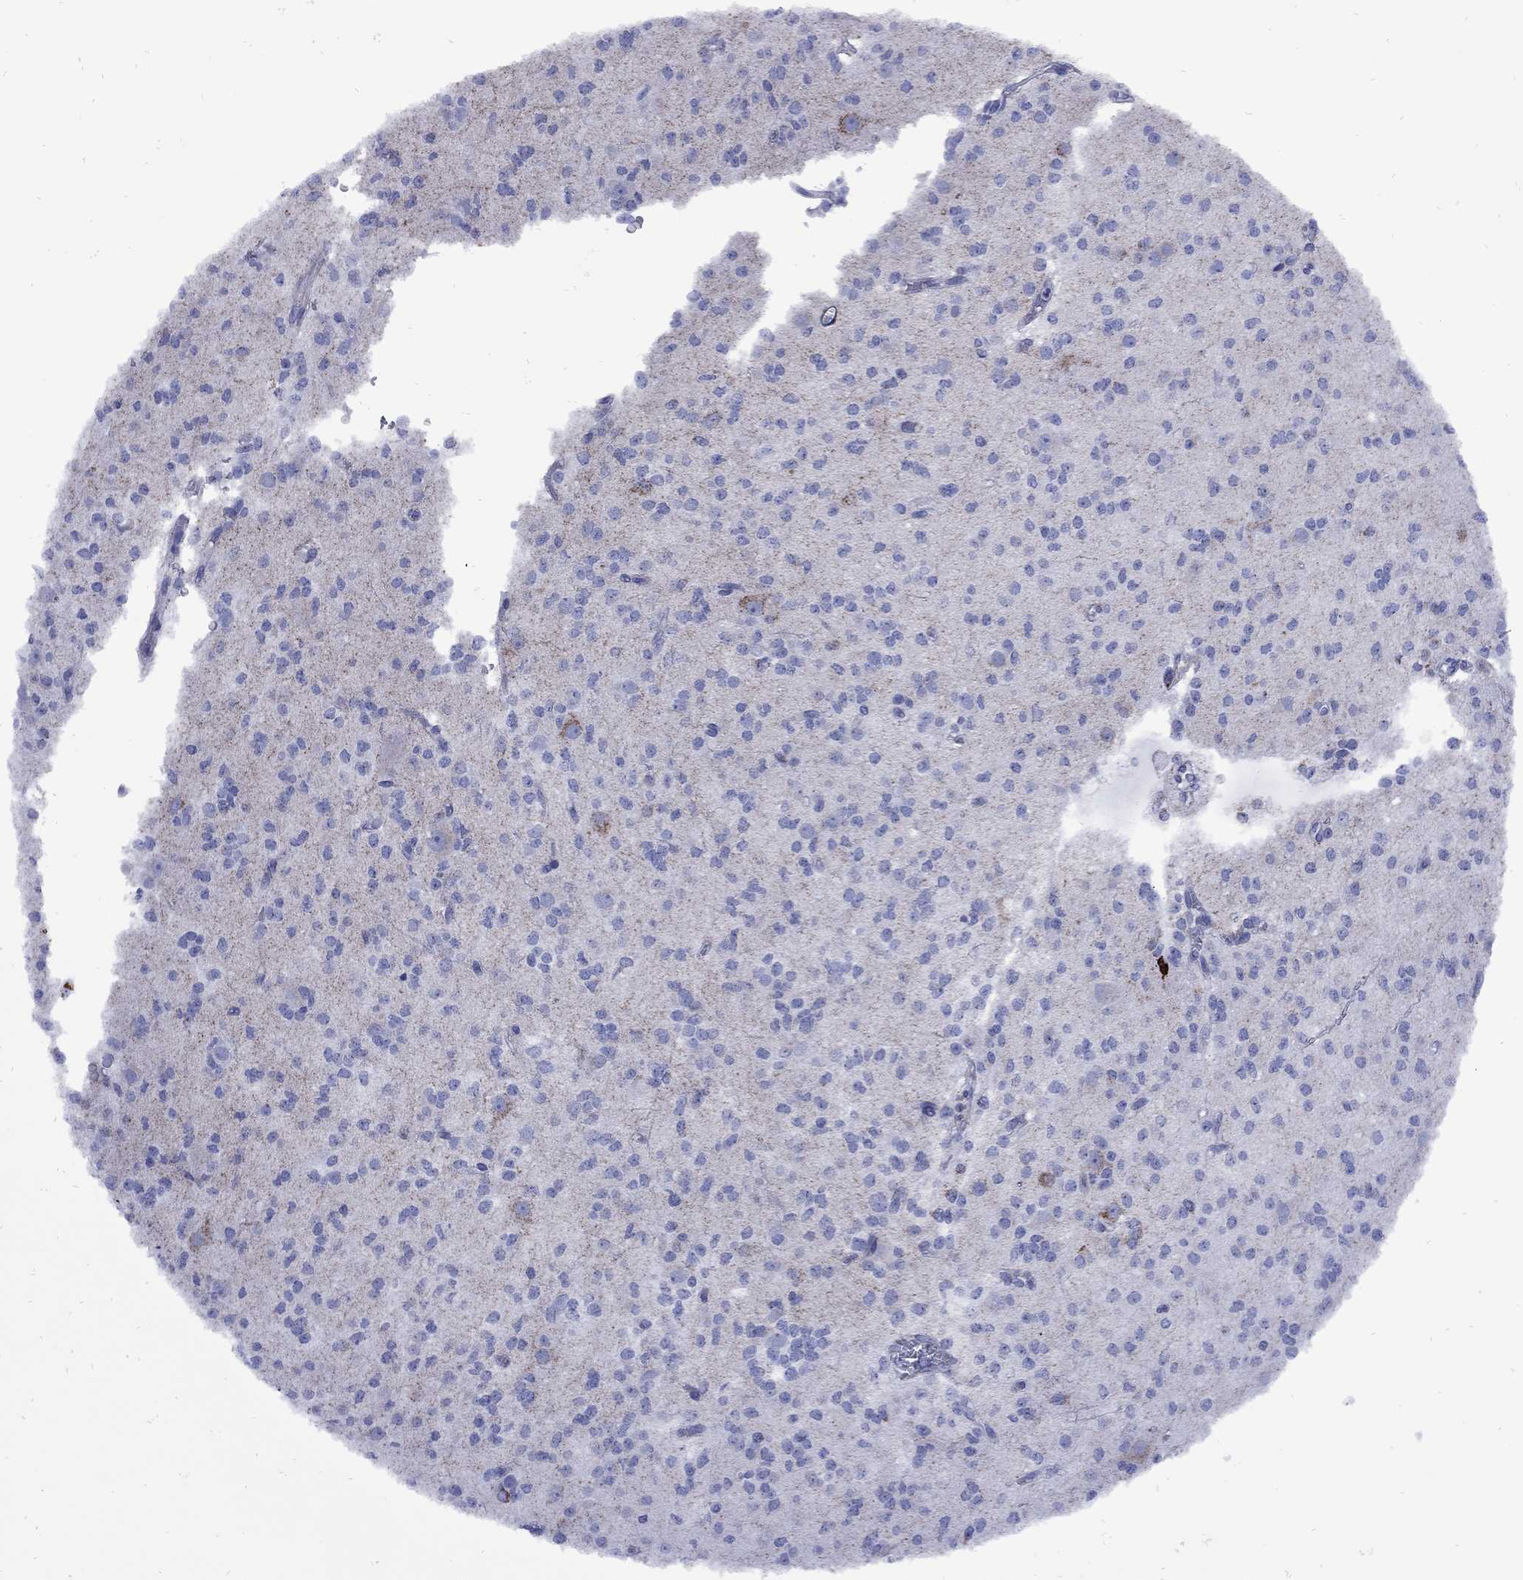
{"staining": {"intensity": "negative", "quantity": "none", "location": "none"}, "tissue": "glioma", "cell_type": "Tumor cells", "image_type": "cancer", "snomed": [{"axis": "morphology", "description": "Glioma, malignant, Low grade"}, {"axis": "topography", "description": "Brain"}], "caption": "Immunohistochemistry photomicrograph of neoplastic tissue: malignant glioma (low-grade) stained with DAB shows no significant protein positivity in tumor cells. Nuclei are stained in blue.", "gene": "SESTD1", "patient": {"sex": "male", "age": 27}}